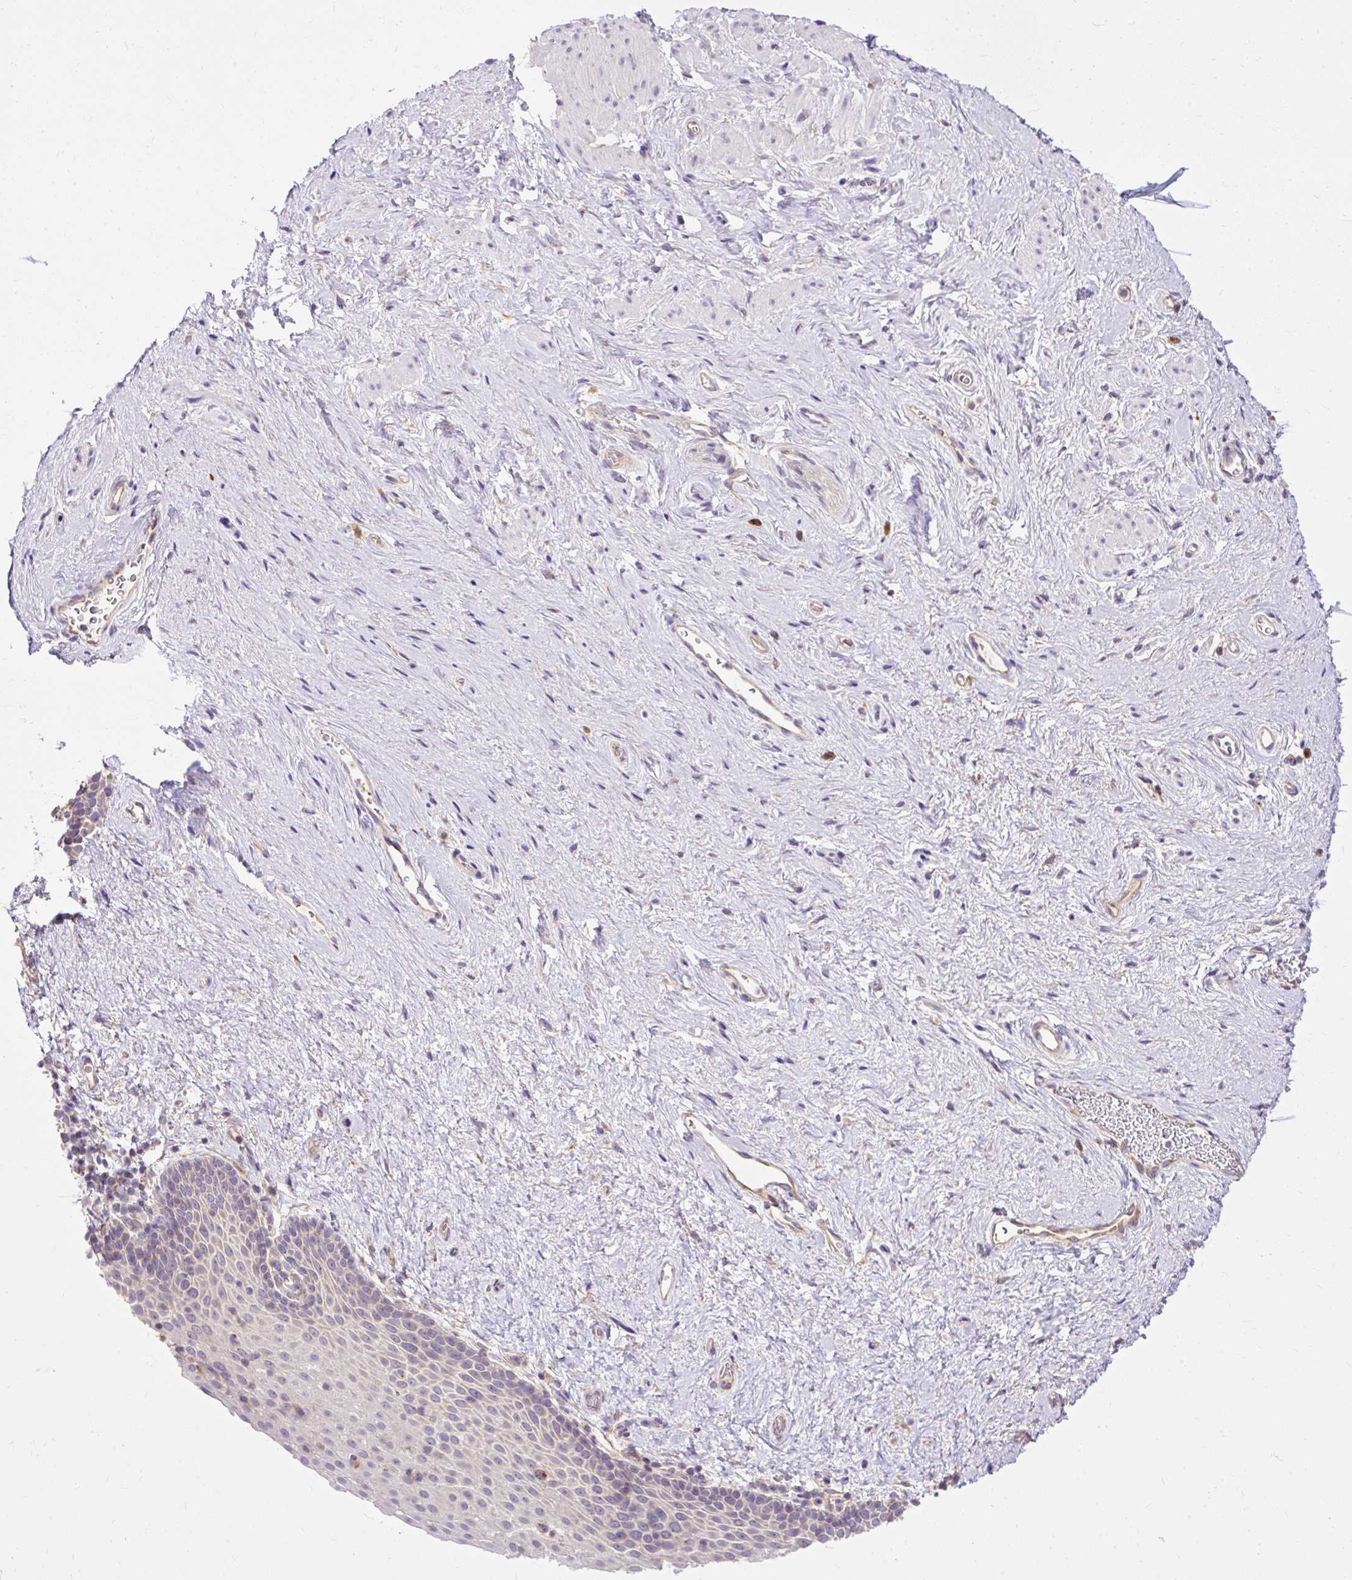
{"staining": {"intensity": "negative", "quantity": "none", "location": "none"}, "tissue": "vagina", "cell_type": "Squamous epithelial cells", "image_type": "normal", "snomed": [{"axis": "morphology", "description": "Normal tissue, NOS"}, {"axis": "topography", "description": "Vagina"}], "caption": "This is an IHC photomicrograph of benign vagina. There is no staining in squamous epithelial cells.", "gene": "HEXB", "patient": {"sex": "female", "age": 61}}